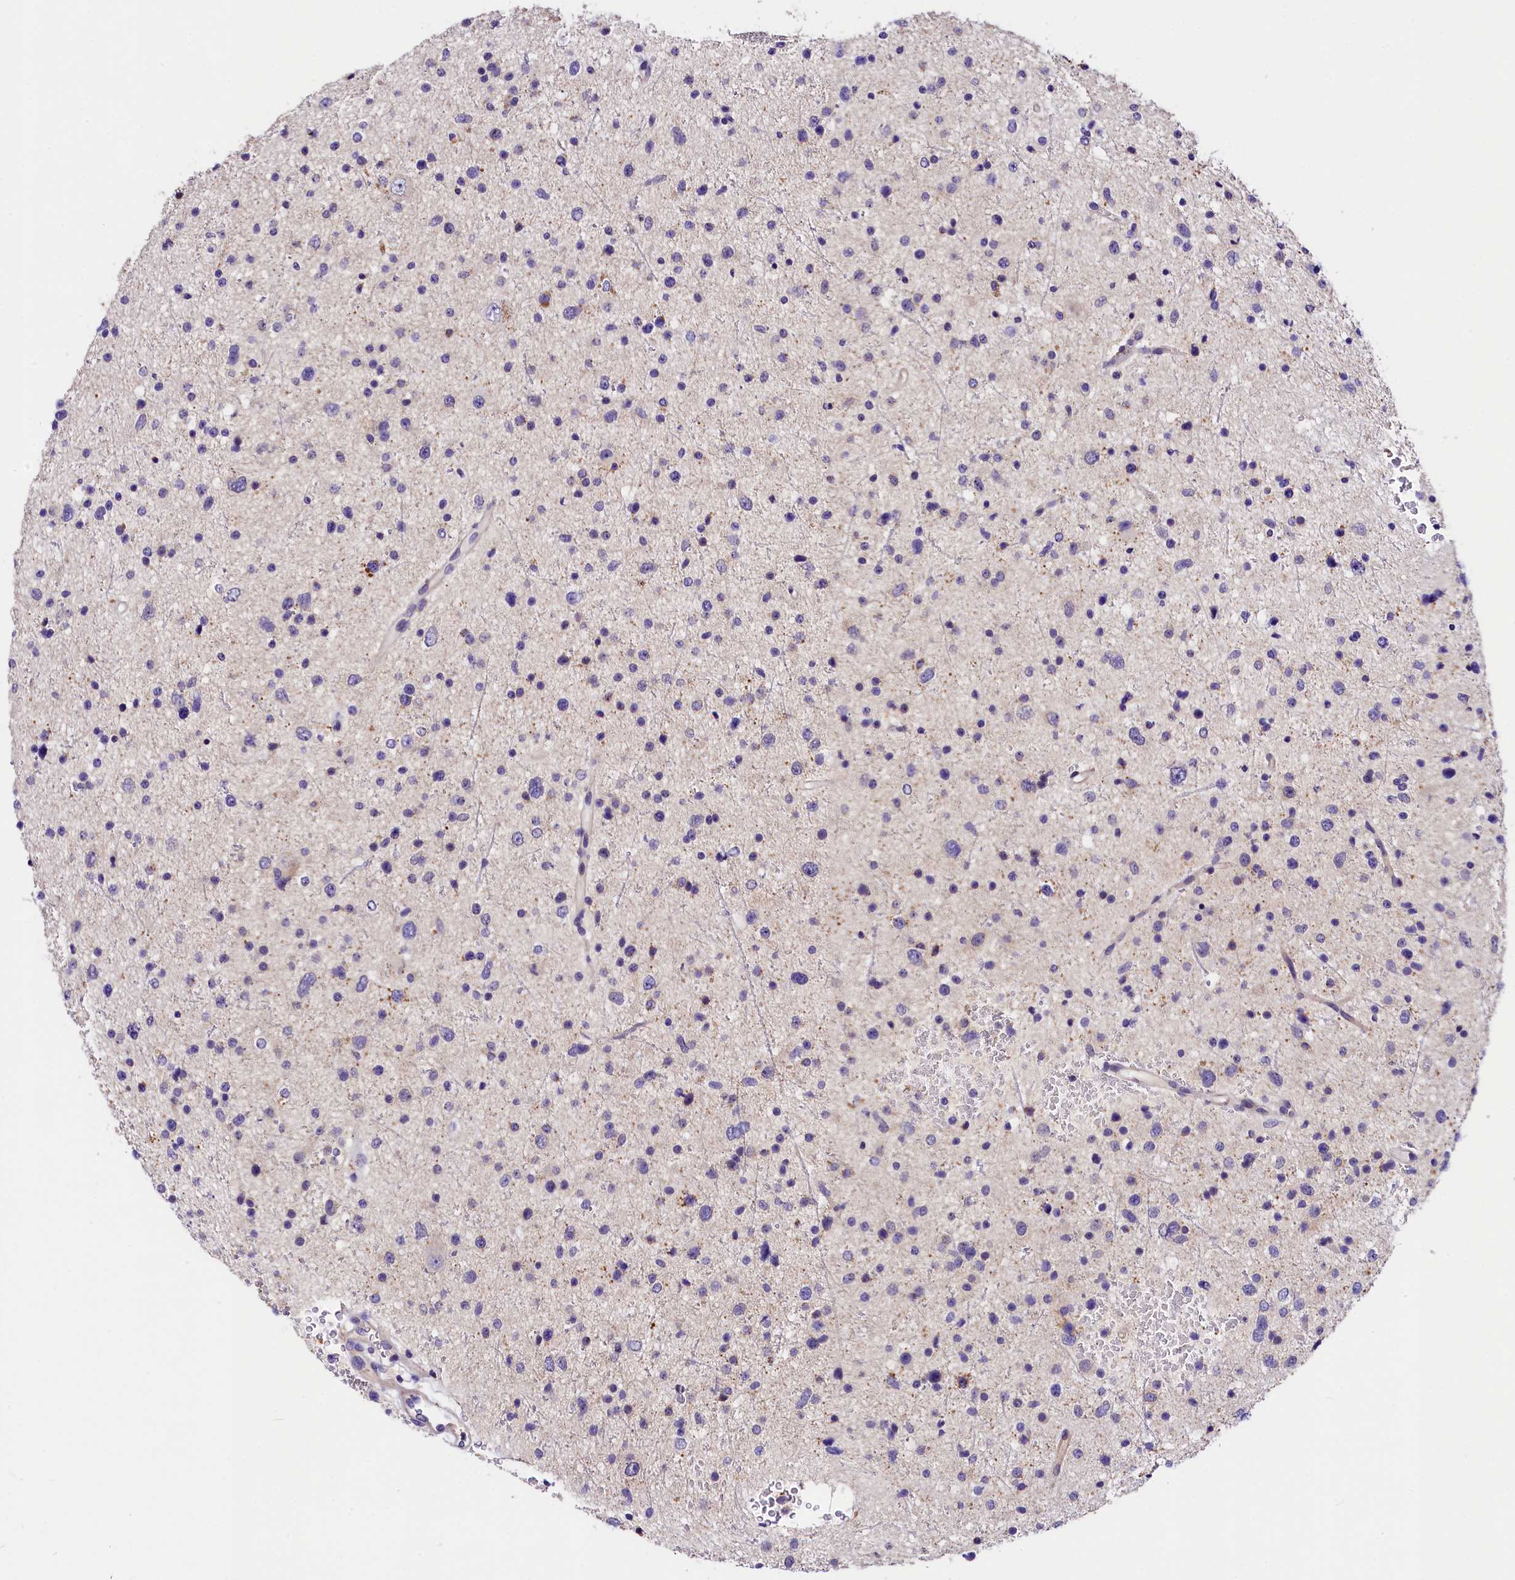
{"staining": {"intensity": "negative", "quantity": "none", "location": "none"}, "tissue": "glioma", "cell_type": "Tumor cells", "image_type": "cancer", "snomed": [{"axis": "morphology", "description": "Glioma, malignant, Low grade"}, {"axis": "topography", "description": "Brain"}], "caption": "Malignant glioma (low-grade) was stained to show a protein in brown. There is no significant positivity in tumor cells. (DAB (3,3'-diaminobenzidine) immunohistochemistry (IHC) visualized using brightfield microscopy, high magnification).", "gene": "ARMC6", "patient": {"sex": "female", "age": 37}}